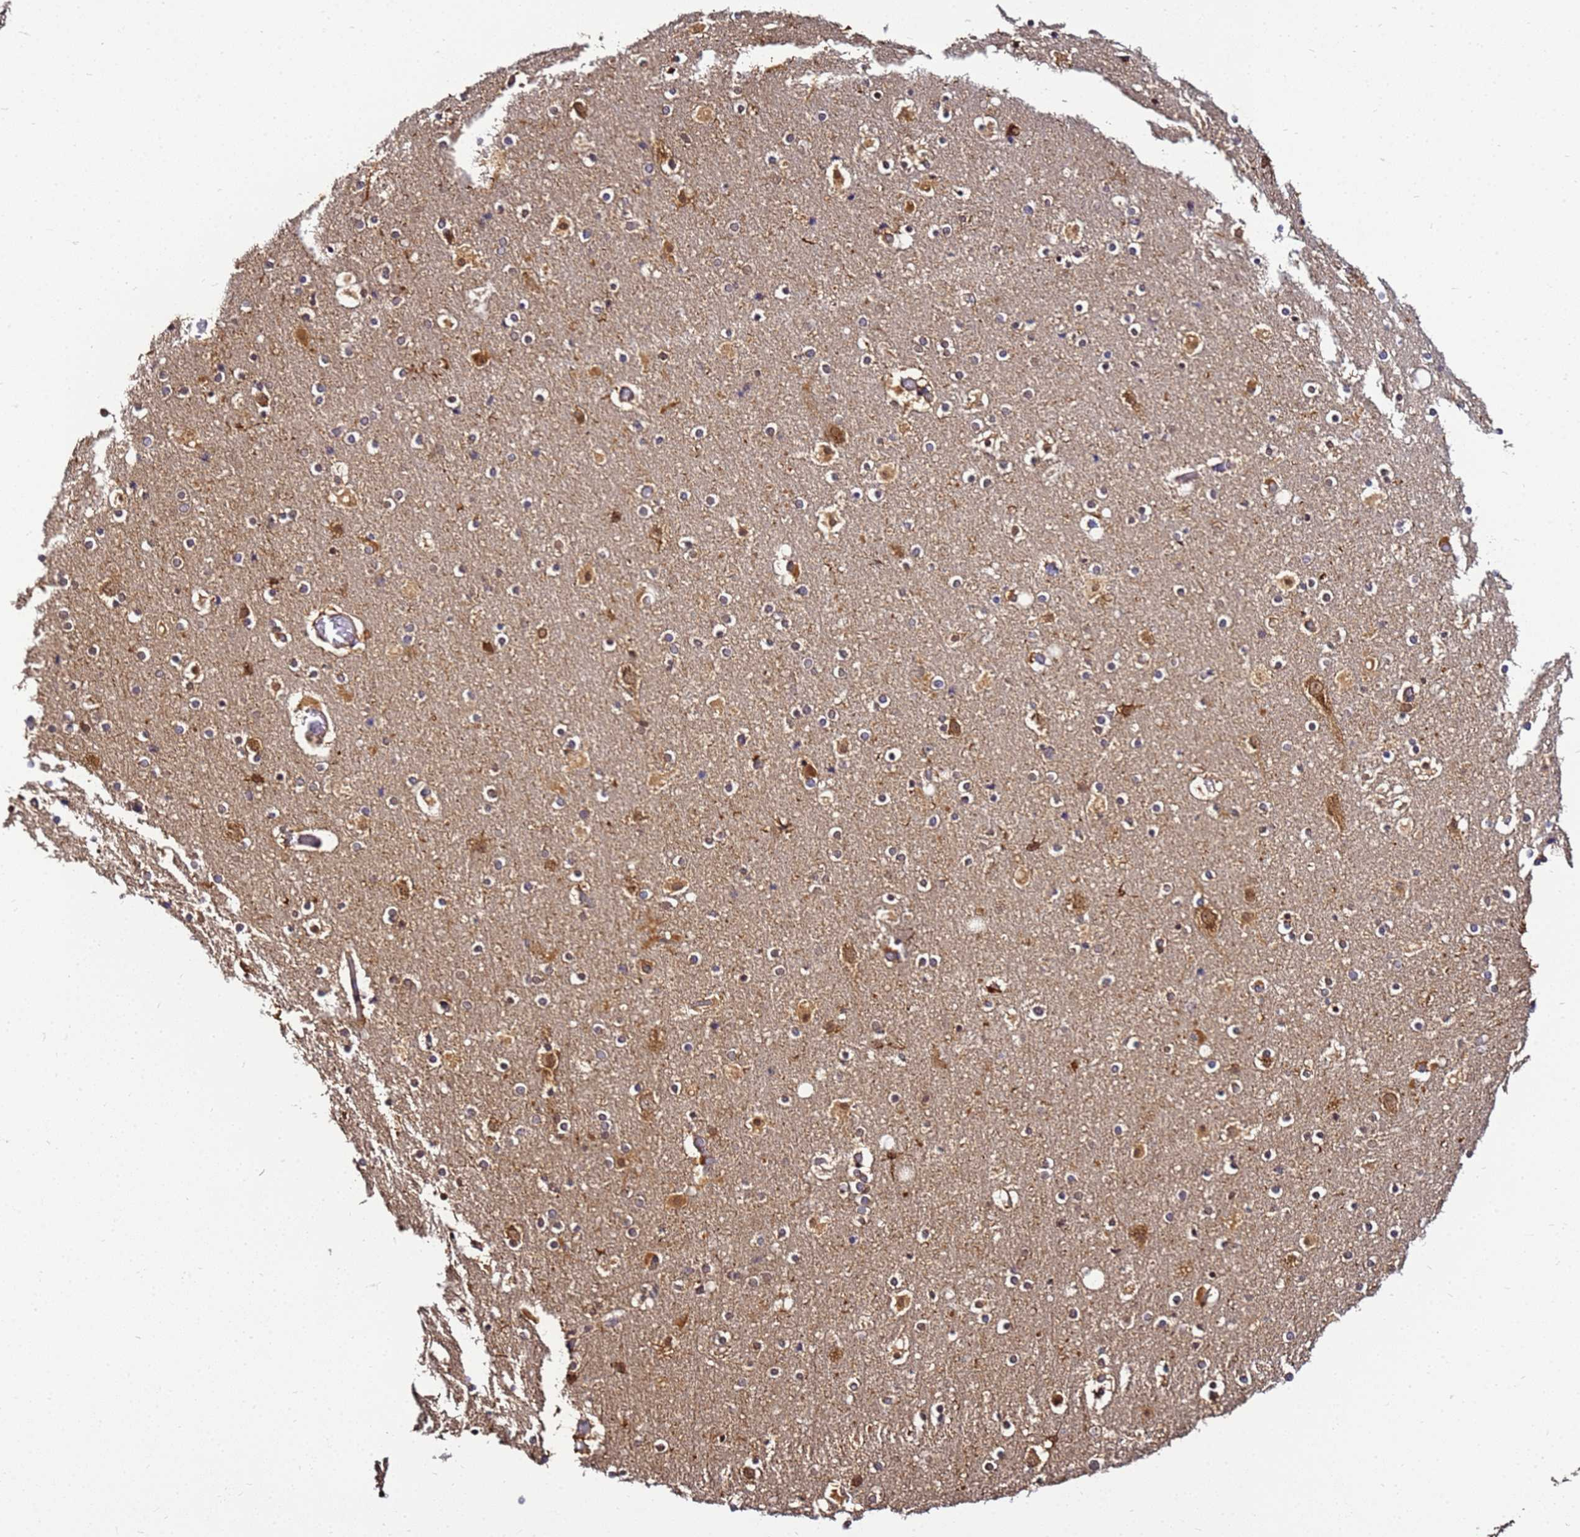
{"staining": {"intensity": "weak", "quantity": ">75%", "location": "cytoplasmic/membranous"}, "tissue": "cerebral cortex", "cell_type": "Endothelial cells", "image_type": "normal", "snomed": [{"axis": "morphology", "description": "Normal tissue, NOS"}, {"axis": "topography", "description": "Cerebral cortex"}], "caption": "Immunohistochemical staining of benign human cerebral cortex exhibits low levels of weak cytoplasmic/membranous staining in about >75% of endothelial cells. (Brightfield microscopy of DAB IHC at high magnification).", "gene": "NARS1", "patient": {"sex": "male", "age": 57}}